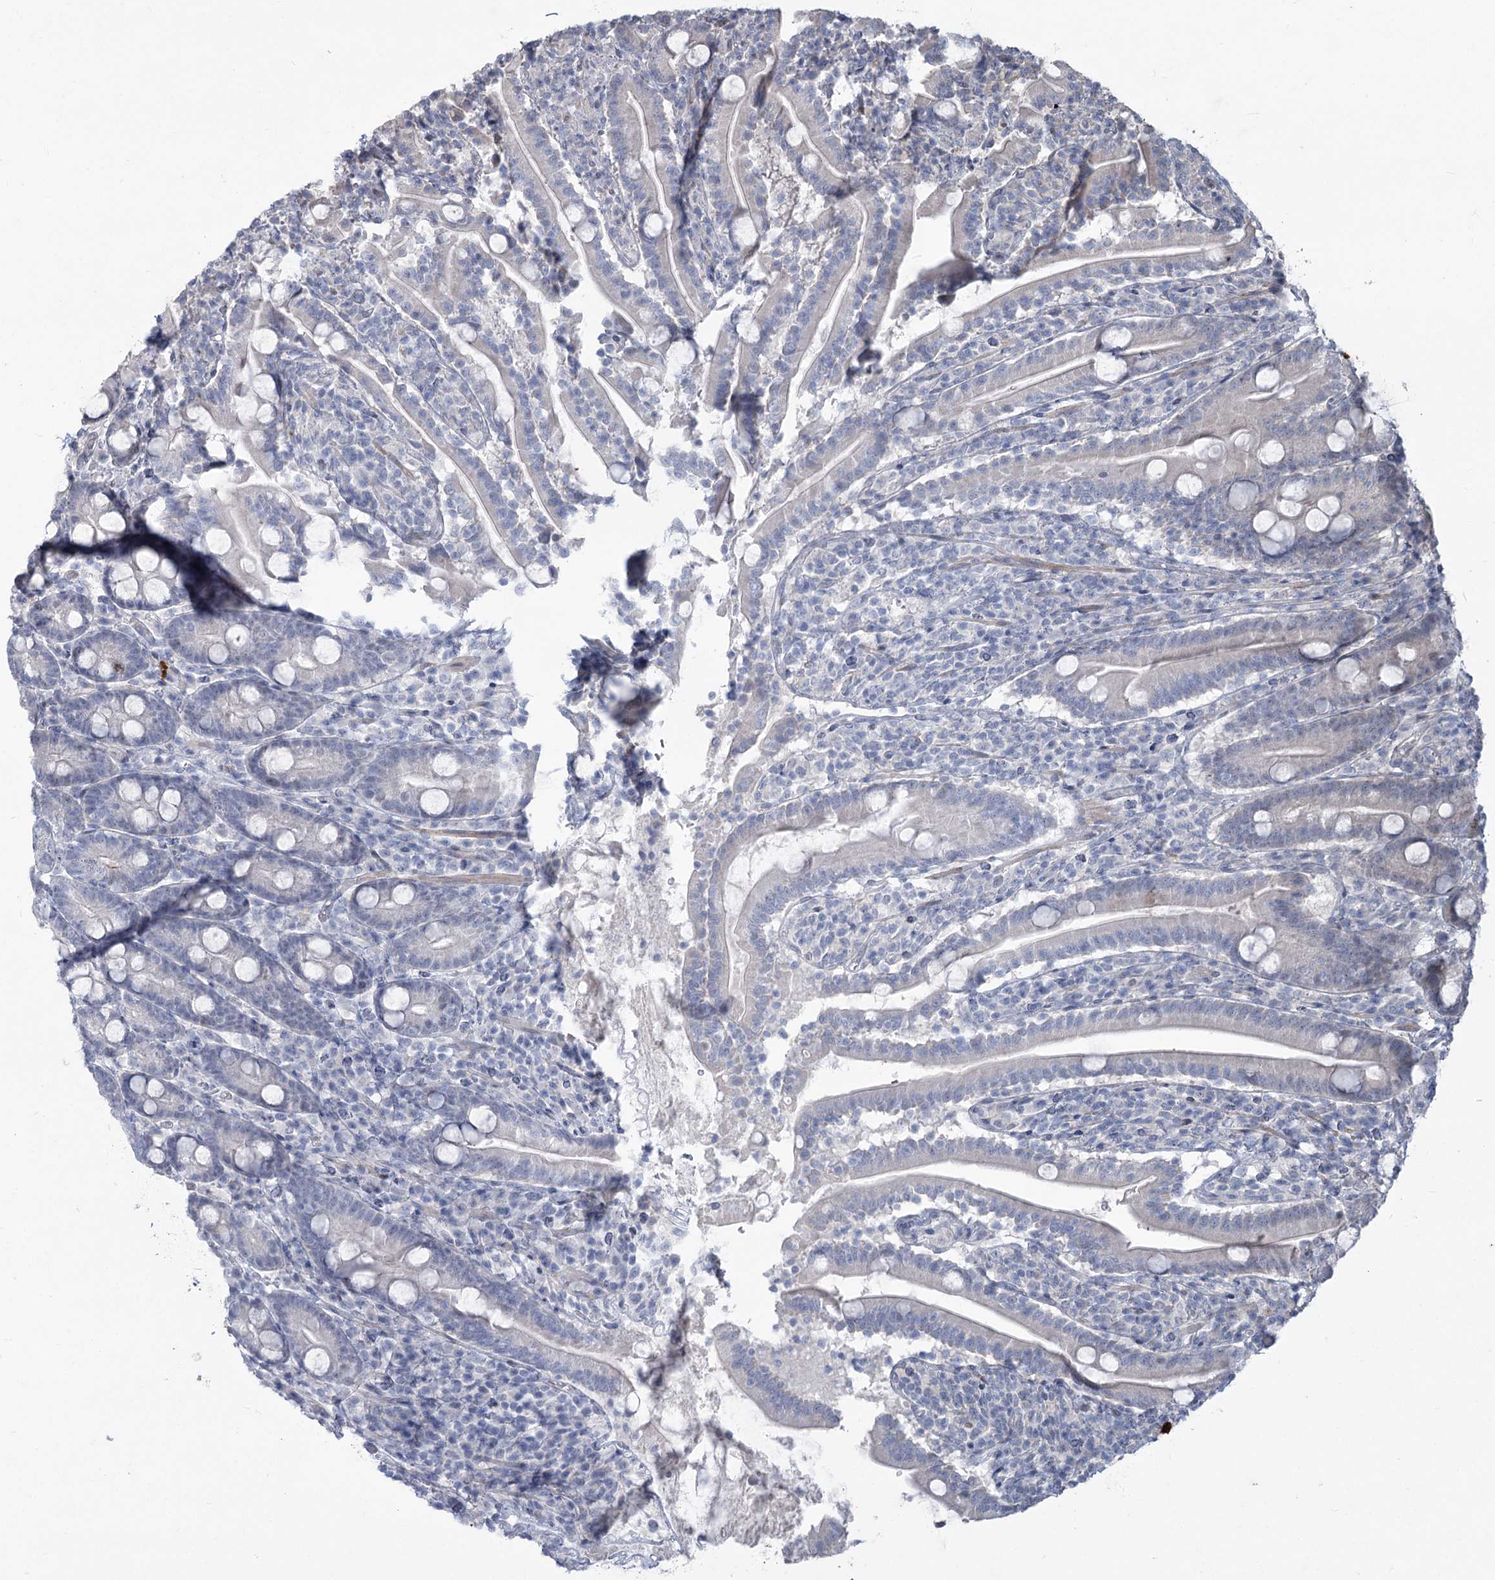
{"staining": {"intensity": "negative", "quantity": "none", "location": "none"}, "tissue": "duodenum", "cell_type": "Glandular cells", "image_type": "normal", "snomed": [{"axis": "morphology", "description": "Normal tissue, NOS"}, {"axis": "topography", "description": "Duodenum"}], "caption": "Immunohistochemical staining of benign human duodenum demonstrates no significant positivity in glandular cells.", "gene": "ABITRAM", "patient": {"sex": "male", "age": 35}}